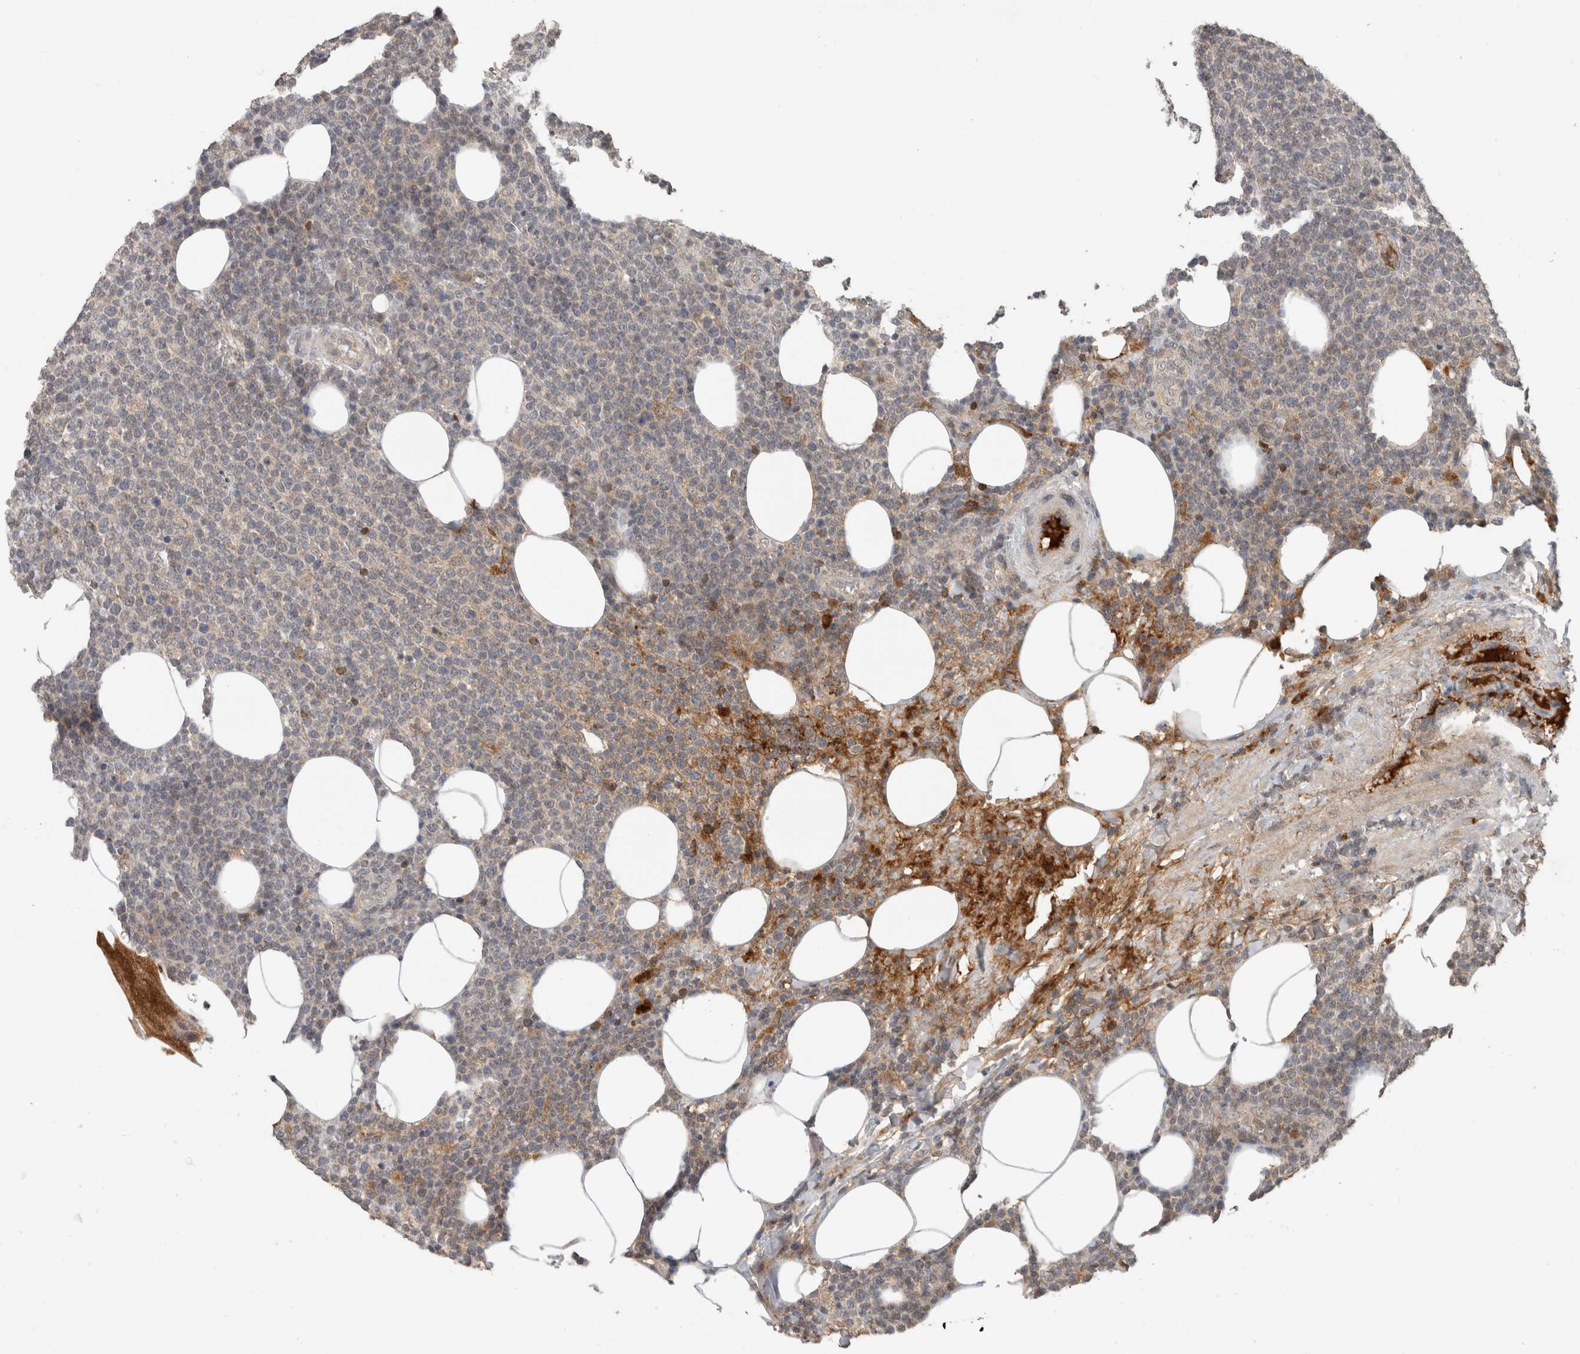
{"staining": {"intensity": "weak", "quantity": "25%-75%", "location": "cytoplasmic/membranous"}, "tissue": "lymphoma", "cell_type": "Tumor cells", "image_type": "cancer", "snomed": [{"axis": "morphology", "description": "Malignant lymphoma, non-Hodgkin's type, High grade"}, {"axis": "topography", "description": "Lymph node"}], "caption": "Lymphoma stained with a protein marker exhibits weak staining in tumor cells.", "gene": "FAM3A", "patient": {"sex": "male", "age": 61}}